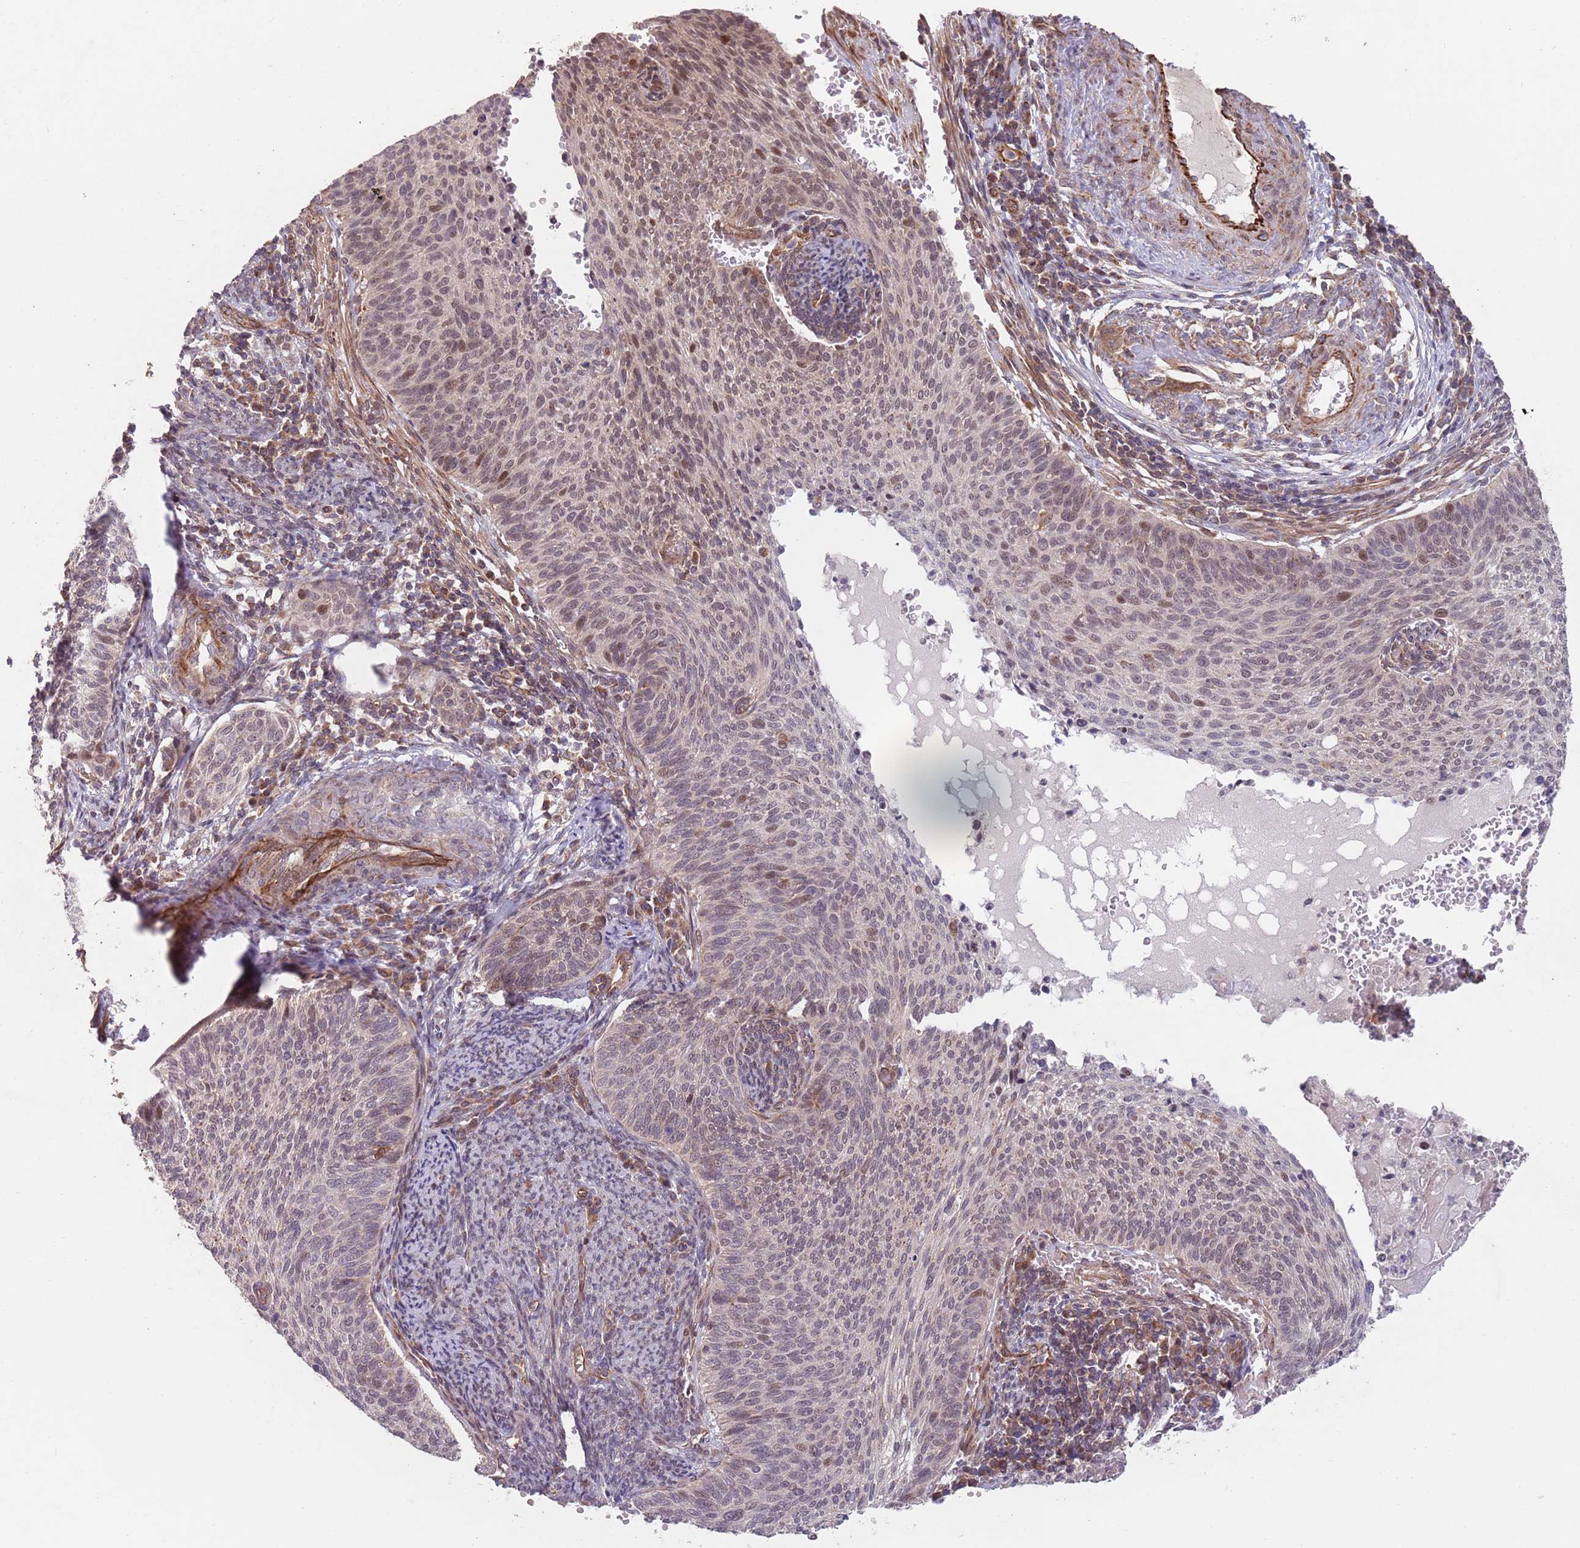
{"staining": {"intensity": "moderate", "quantity": "<25%", "location": "nuclear"}, "tissue": "cervical cancer", "cell_type": "Tumor cells", "image_type": "cancer", "snomed": [{"axis": "morphology", "description": "Squamous cell carcinoma, NOS"}, {"axis": "topography", "description": "Cervix"}], "caption": "Moderate nuclear staining for a protein is appreciated in about <25% of tumor cells of cervical cancer using immunohistochemistry.", "gene": "CHD9", "patient": {"sex": "female", "age": 70}}